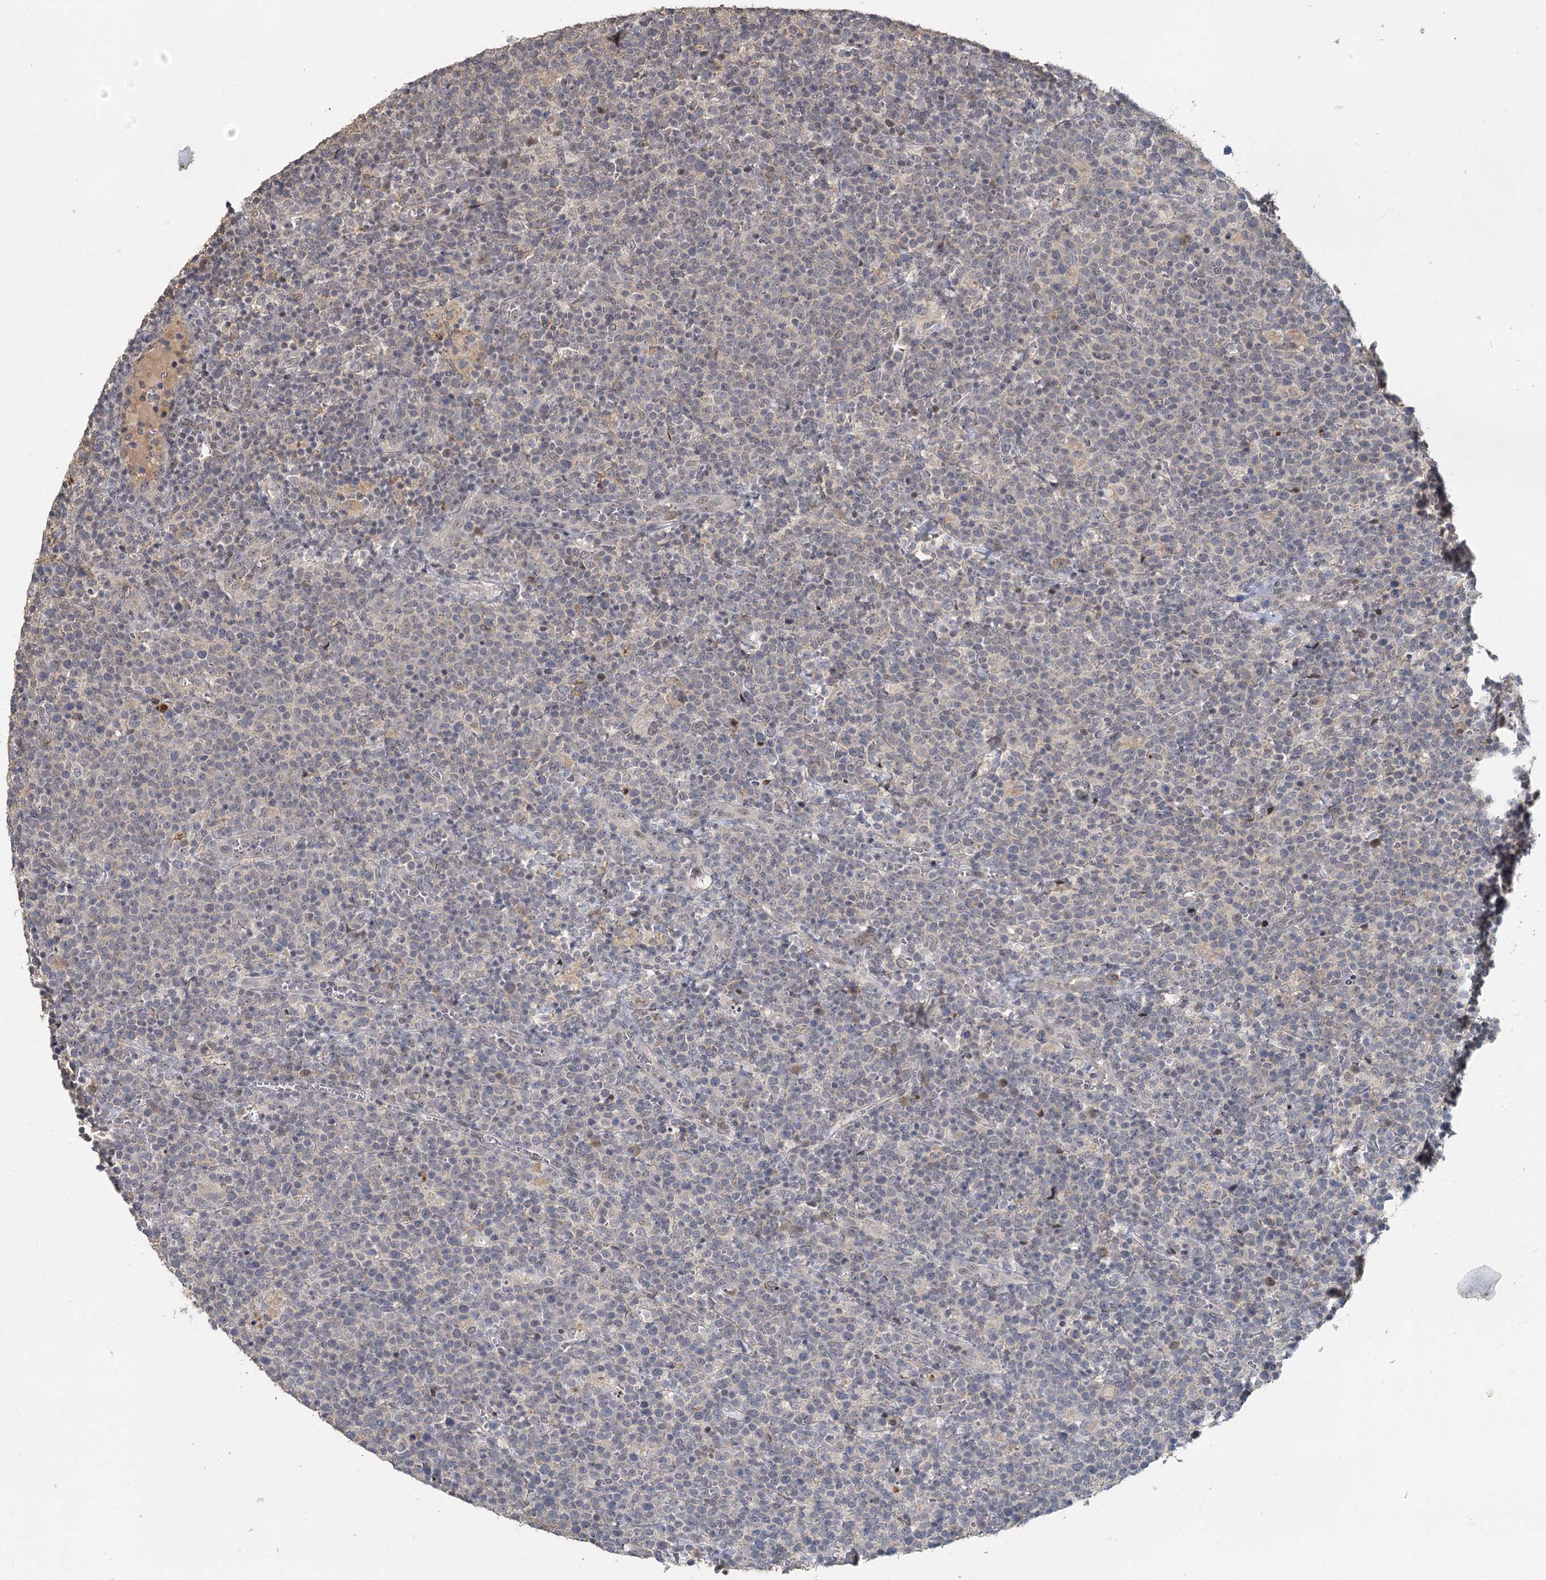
{"staining": {"intensity": "negative", "quantity": "none", "location": "none"}, "tissue": "lymphoma", "cell_type": "Tumor cells", "image_type": "cancer", "snomed": [{"axis": "morphology", "description": "Malignant lymphoma, non-Hodgkin's type, High grade"}, {"axis": "topography", "description": "Lymph node"}], "caption": "A histopathology image of human high-grade malignant lymphoma, non-Hodgkin's type is negative for staining in tumor cells. (Stains: DAB IHC with hematoxylin counter stain, Microscopy: brightfield microscopy at high magnification).", "gene": "MUCL1", "patient": {"sex": "male", "age": 61}}